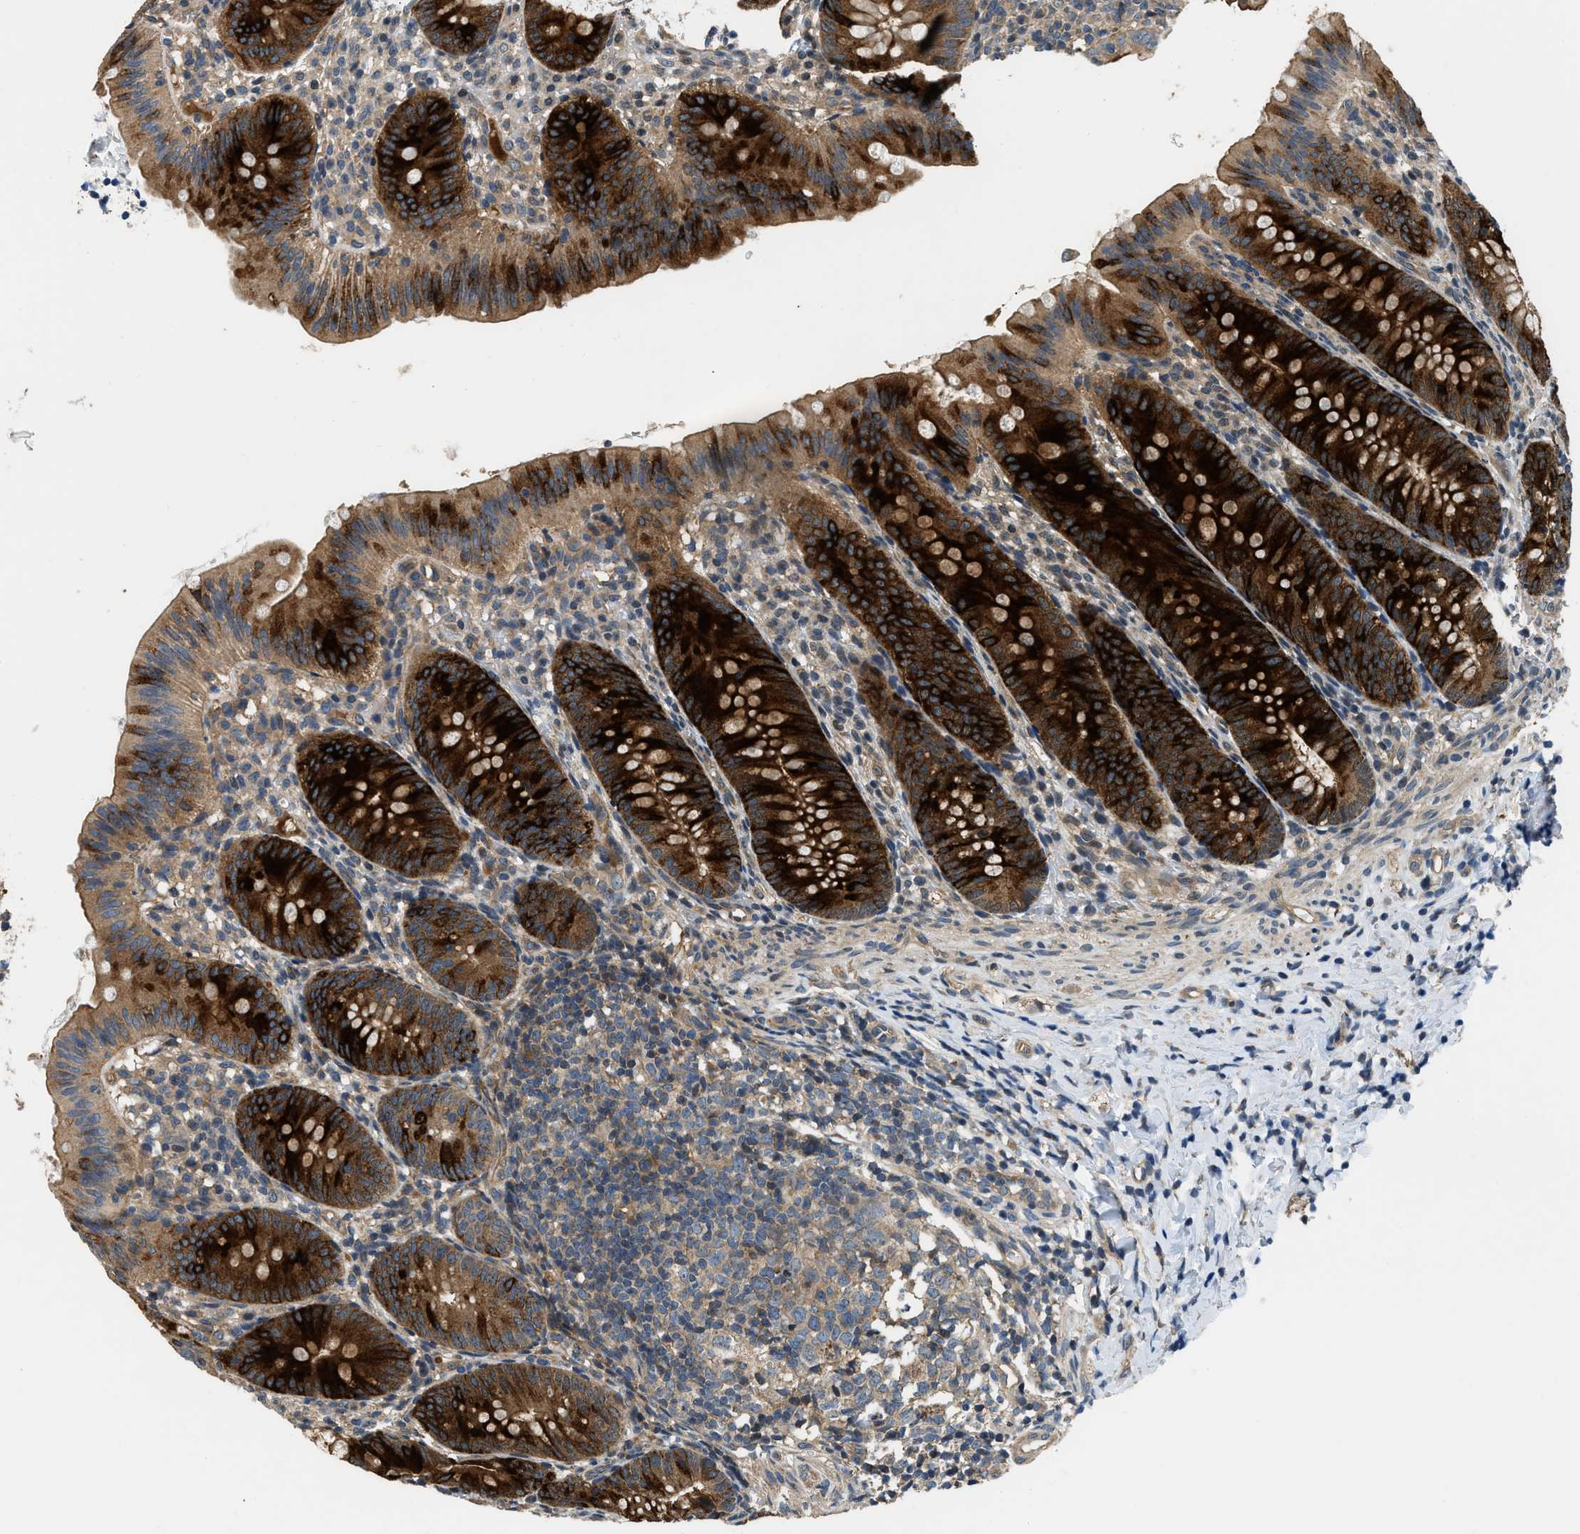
{"staining": {"intensity": "strong", "quantity": ">75%", "location": "cytoplasmic/membranous"}, "tissue": "appendix", "cell_type": "Glandular cells", "image_type": "normal", "snomed": [{"axis": "morphology", "description": "Normal tissue, NOS"}, {"axis": "topography", "description": "Appendix"}], "caption": "IHC histopathology image of normal appendix: appendix stained using IHC exhibits high levels of strong protein expression localized specifically in the cytoplasmic/membranous of glandular cells, appearing as a cytoplasmic/membranous brown color.", "gene": "IL3RA", "patient": {"sex": "male", "age": 1}}